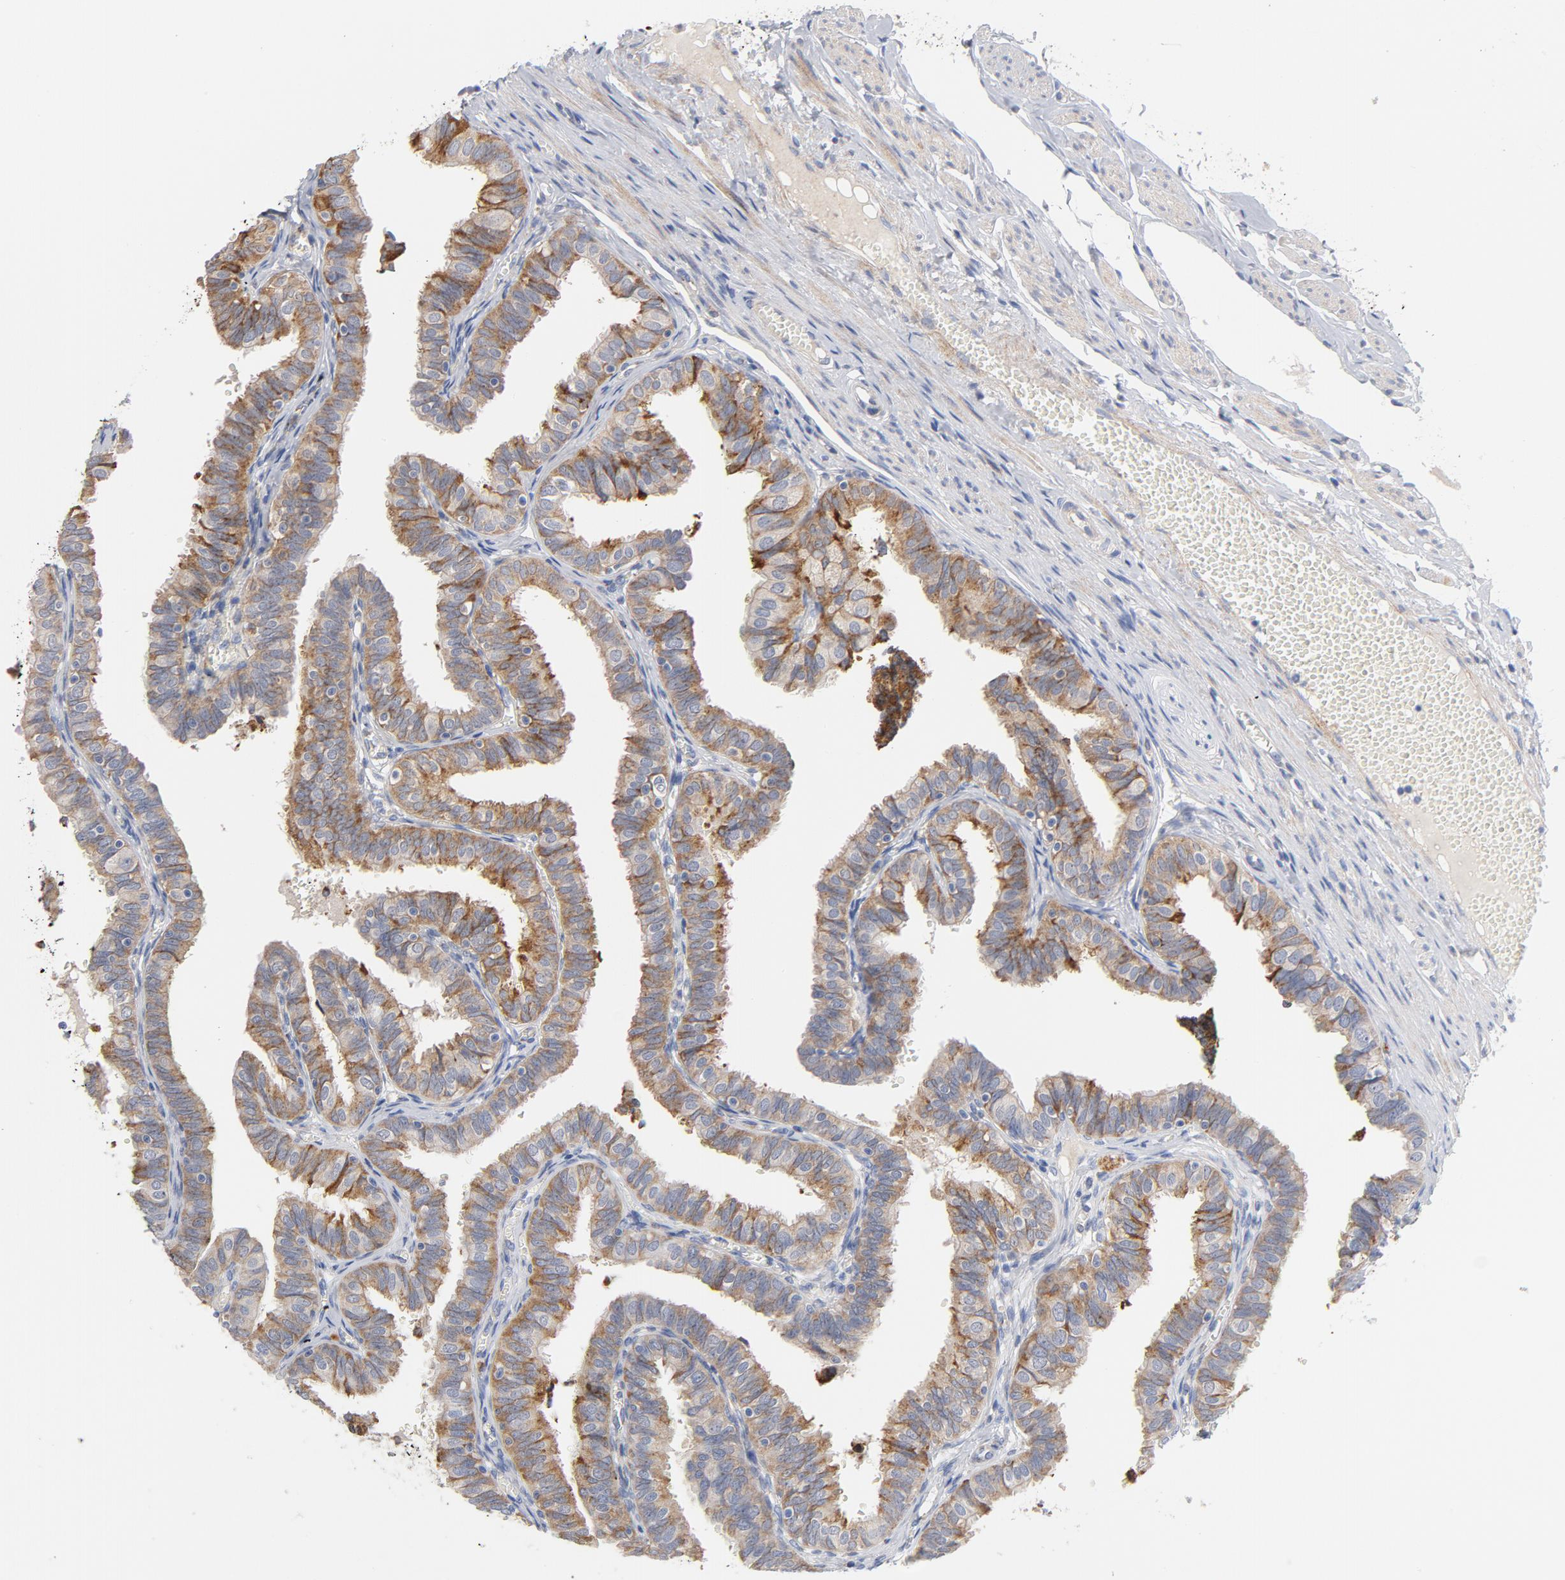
{"staining": {"intensity": "moderate", "quantity": "25%-75%", "location": "cytoplasmic/membranous"}, "tissue": "fallopian tube", "cell_type": "Glandular cells", "image_type": "normal", "snomed": [{"axis": "morphology", "description": "Normal tissue, NOS"}, {"axis": "topography", "description": "Fallopian tube"}], "caption": "Fallopian tube stained with DAB (3,3'-diaminobenzidine) IHC shows medium levels of moderate cytoplasmic/membranous staining in approximately 25%-75% of glandular cells.", "gene": "RAPGEF3", "patient": {"sex": "female", "age": 46}}